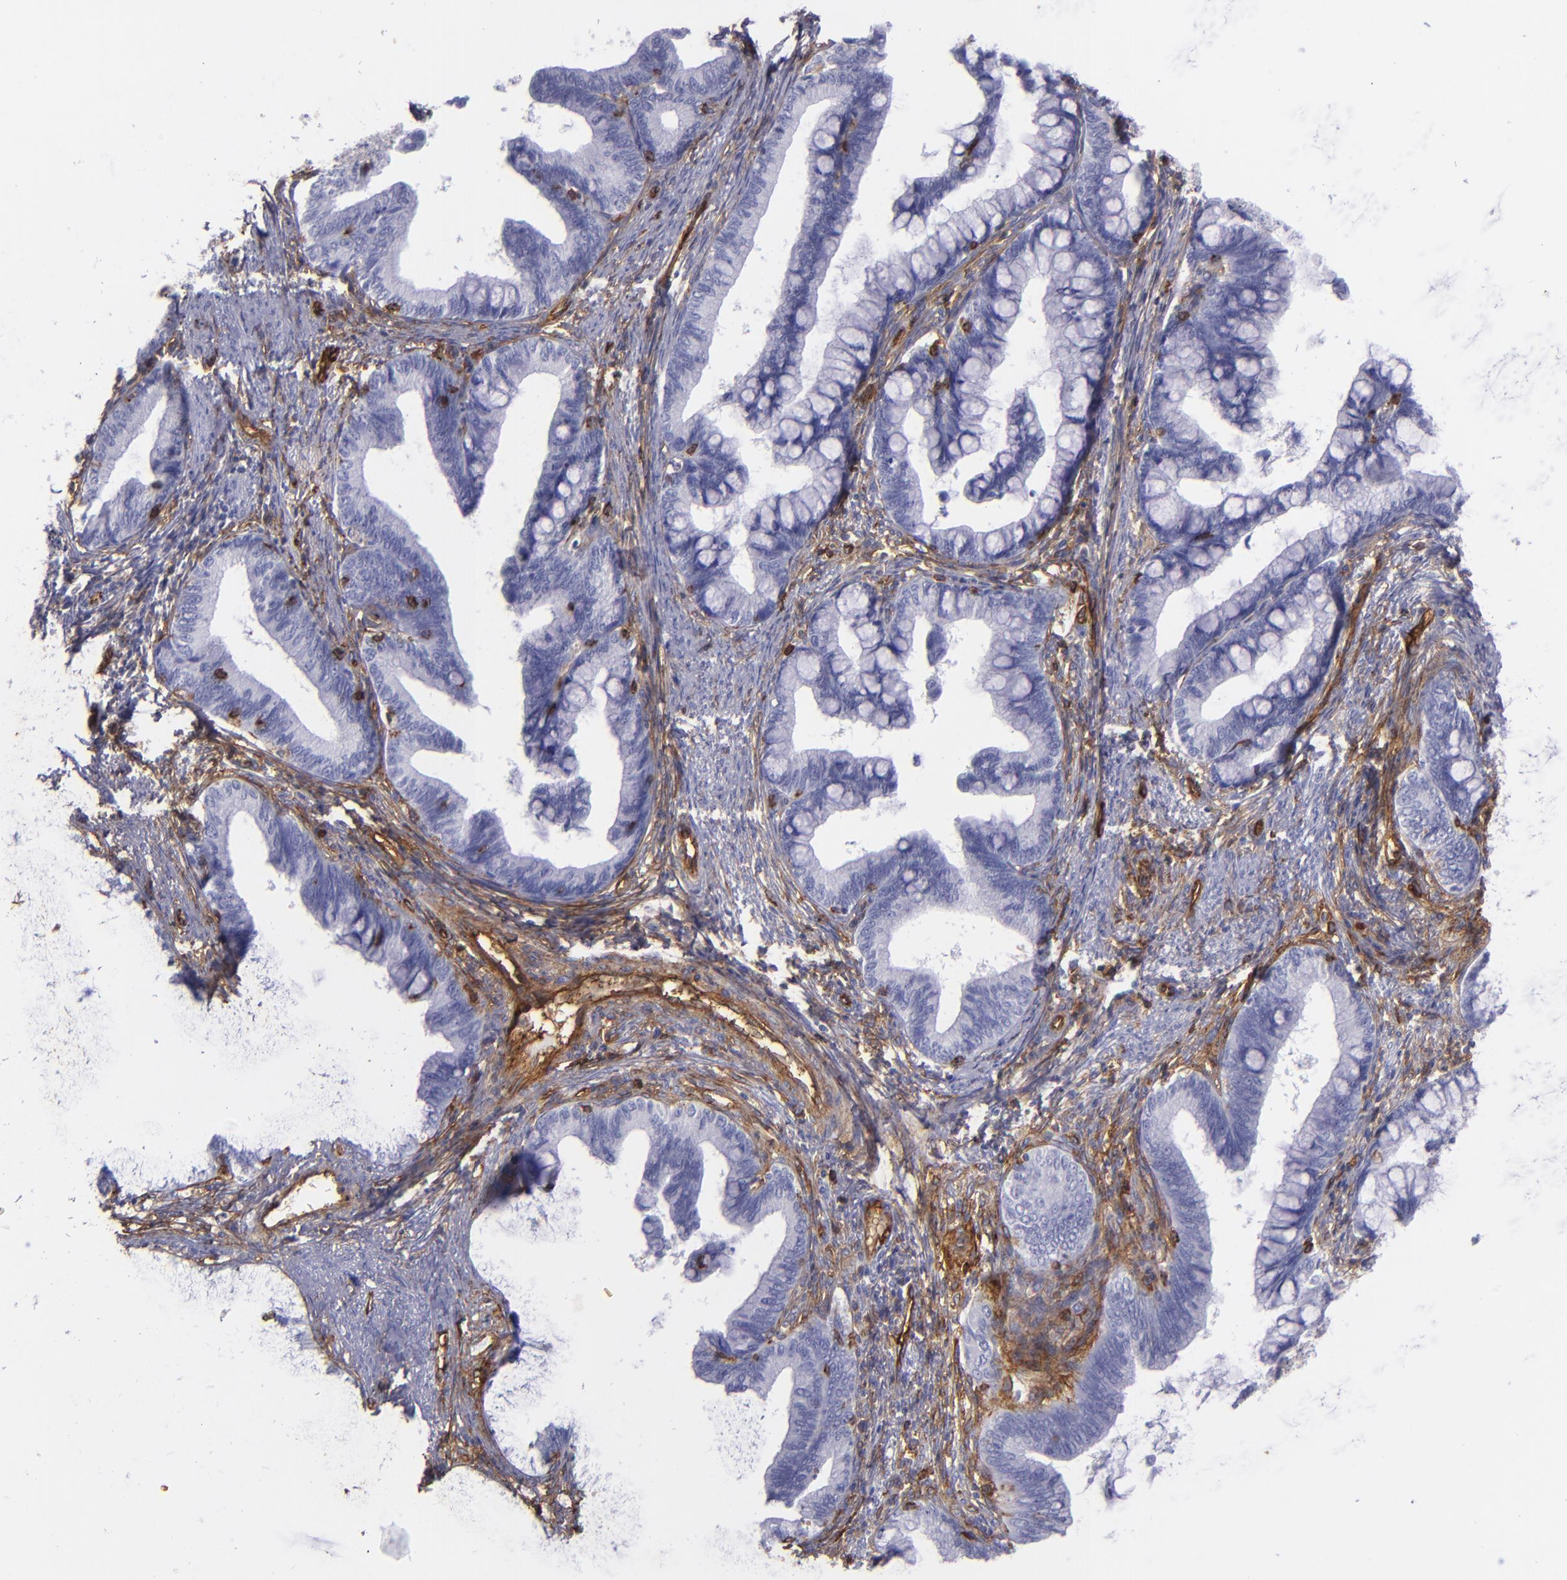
{"staining": {"intensity": "negative", "quantity": "none", "location": "none"}, "tissue": "cervical cancer", "cell_type": "Tumor cells", "image_type": "cancer", "snomed": [{"axis": "morphology", "description": "Adenocarcinoma, NOS"}, {"axis": "topography", "description": "Cervix"}], "caption": "An immunohistochemistry (IHC) photomicrograph of adenocarcinoma (cervical) is shown. There is no staining in tumor cells of adenocarcinoma (cervical).", "gene": "ENTPD1", "patient": {"sex": "female", "age": 36}}